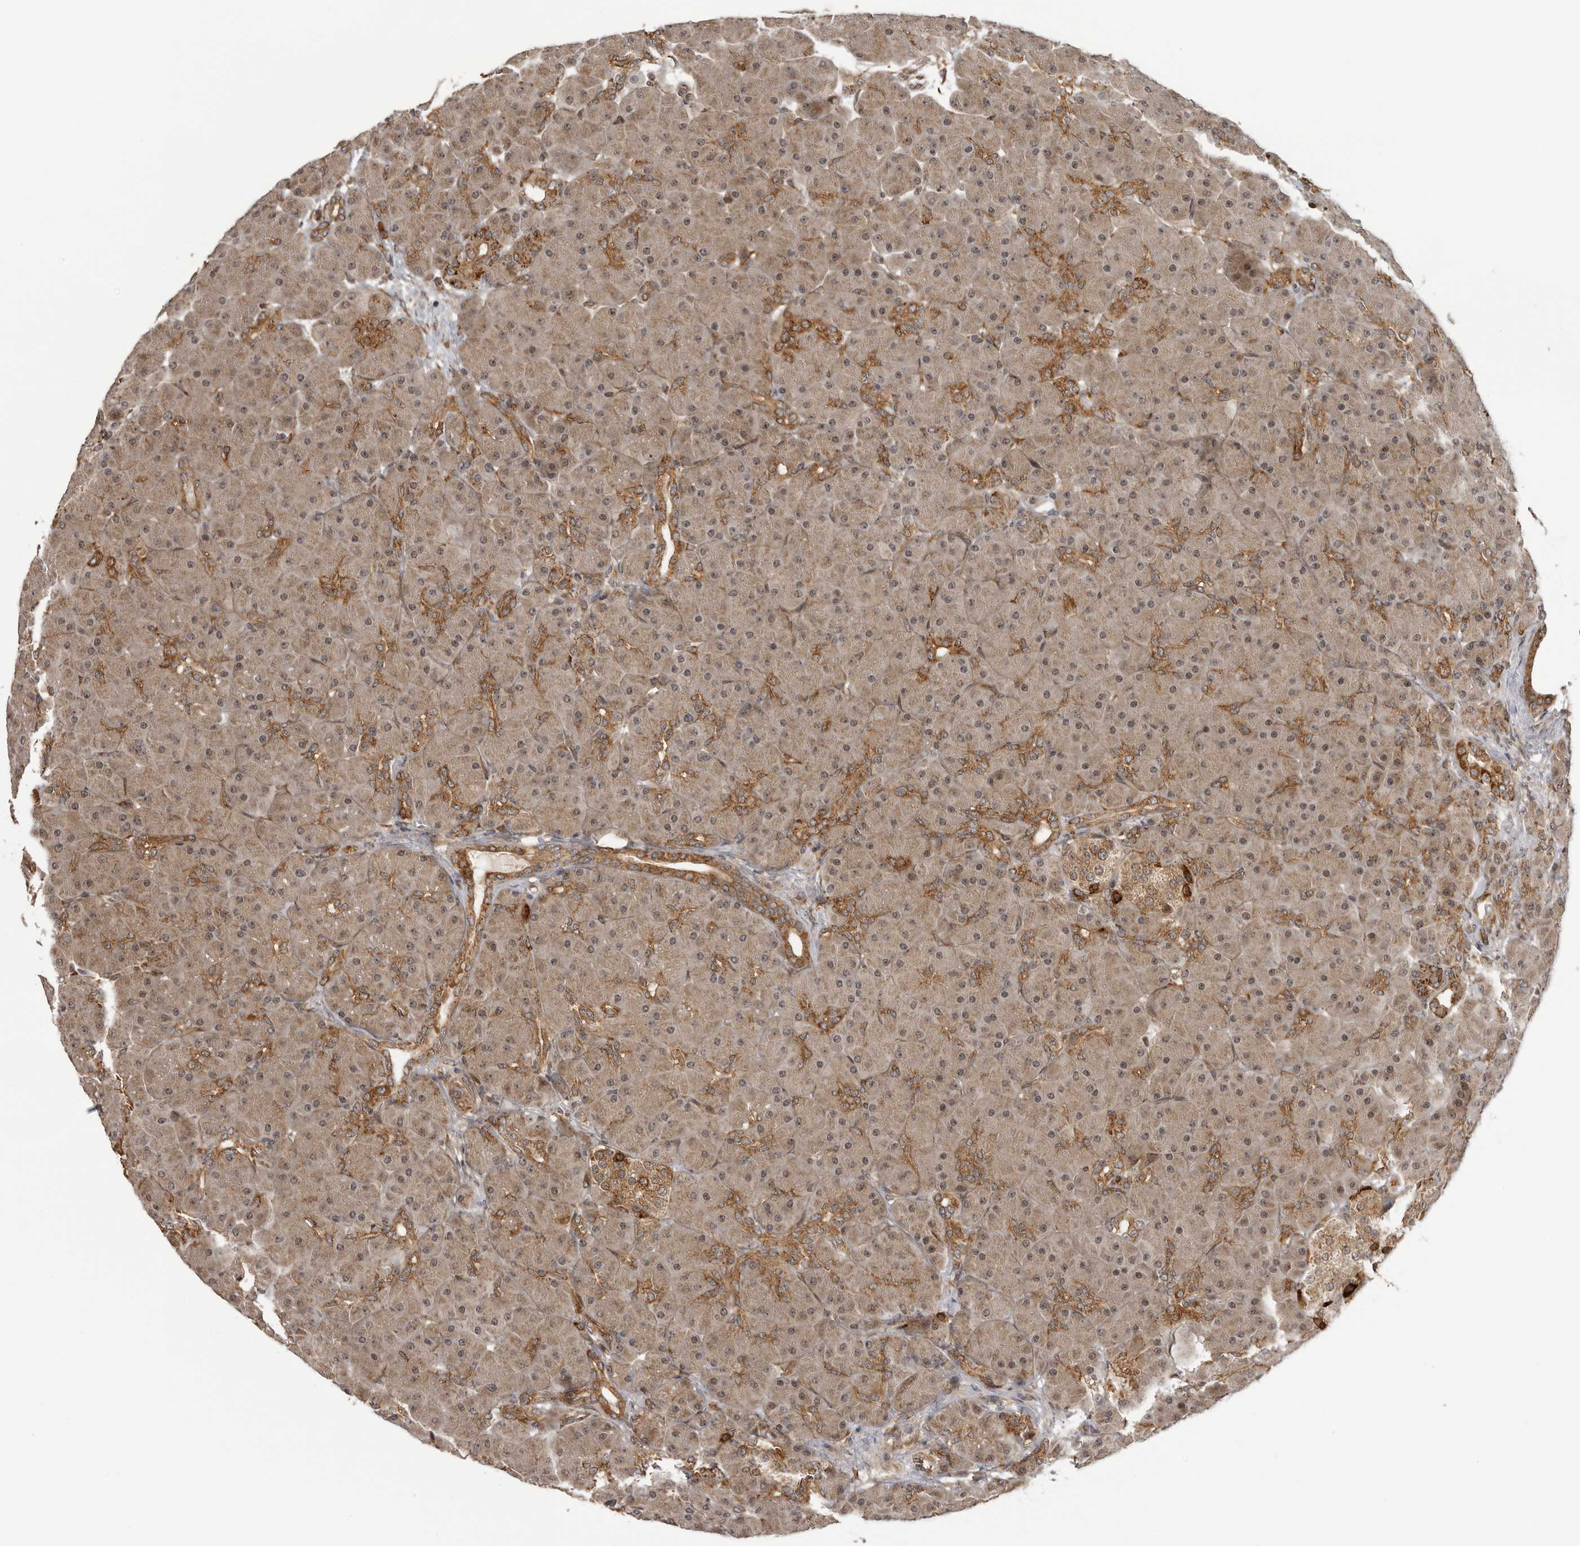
{"staining": {"intensity": "moderate", "quantity": ">75%", "location": "cytoplasmic/membranous"}, "tissue": "pancreas", "cell_type": "Exocrine glandular cells", "image_type": "normal", "snomed": [{"axis": "morphology", "description": "Normal tissue, NOS"}, {"axis": "topography", "description": "Pancreas"}], "caption": "Immunohistochemical staining of unremarkable human pancreas displays >75% levels of moderate cytoplasmic/membranous protein staining in about >75% of exocrine glandular cells.", "gene": "DNAH14", "patient": {"sex": "male", "age": 66}}